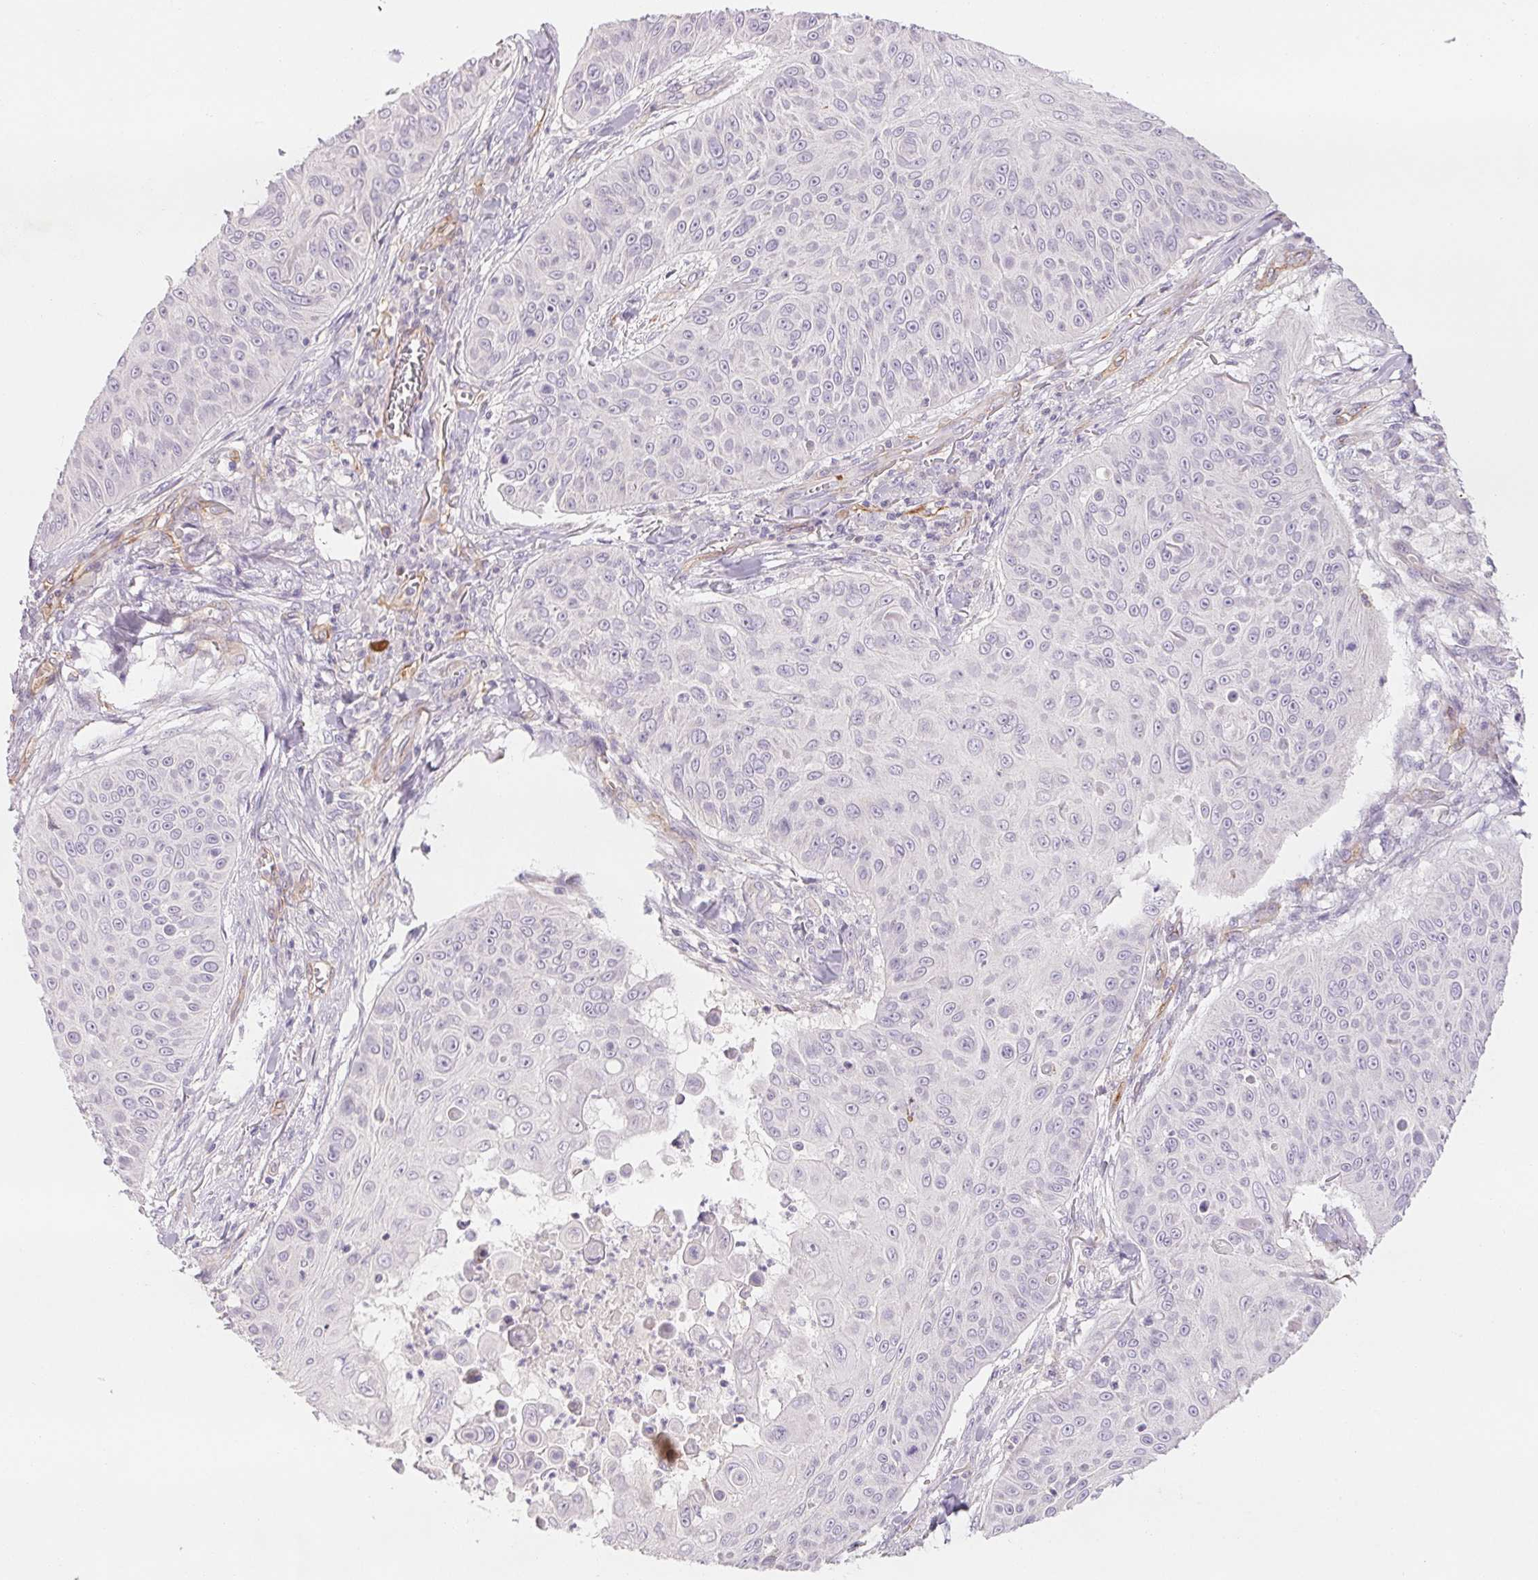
{"staining": {"intensity": "negative", "quantity": "none", "location": "none"}, "tissue": "skin cancer", "cell_type": "Tumor cells", "image_type": "cancer", "snomed": [{"axis": "morphology", "description": "Squamous cell carcinoma, NOS"}, {"axis": "topography", "description": "Skin"}], "caption": "The micrograph shows no significant staining in tumor cells of skin cancer (squamous cell carcinoma).", "gene": "ANKRD13B", "patient": {"sex": "male", "age": 82}}